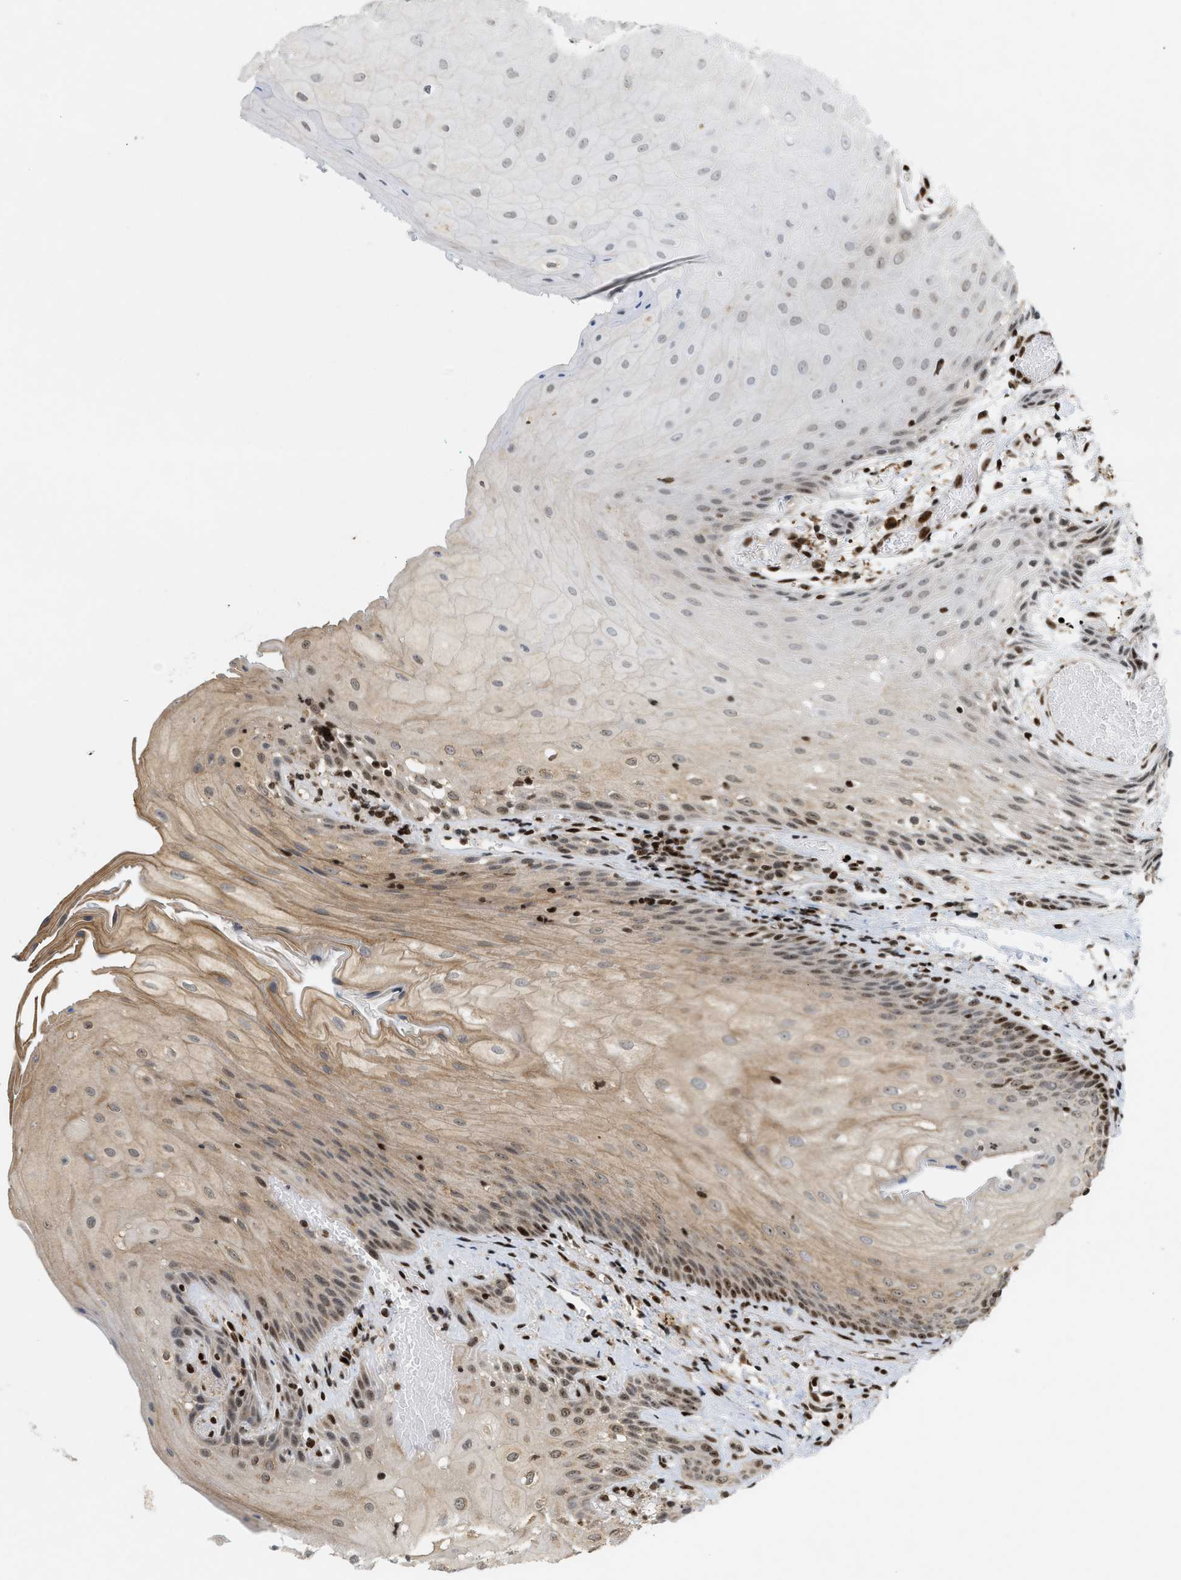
{"staining": {"intensity": "strong", "quantity": "<25%", "location": "cytoplasmic/membranous,nuclear"}, "tissue": "oral mucosa", "cell_type": "Squamous epithelial cells", "image_type": "normal", "snomed": [{"axis": "morphology", "description": "Normal tissue, NOS"}, {"axis": "morphology", "description": "Squamous cell carcinoma, NOS"}, {"axis": "topography", "description": "Oral tissue"}, {"axis": "topography", "description": "Salivary gland"}, {"axis": "topography", "description": "Head-Neck"}], "caption": "Strong cytoplasmic/membranous,nuclear protein staining is appreciated in approximately <25% of squamous epithelial cells in oral mucosa.", "gene": "ZNF22", "patient": {"sex": "female", "age": 62}}